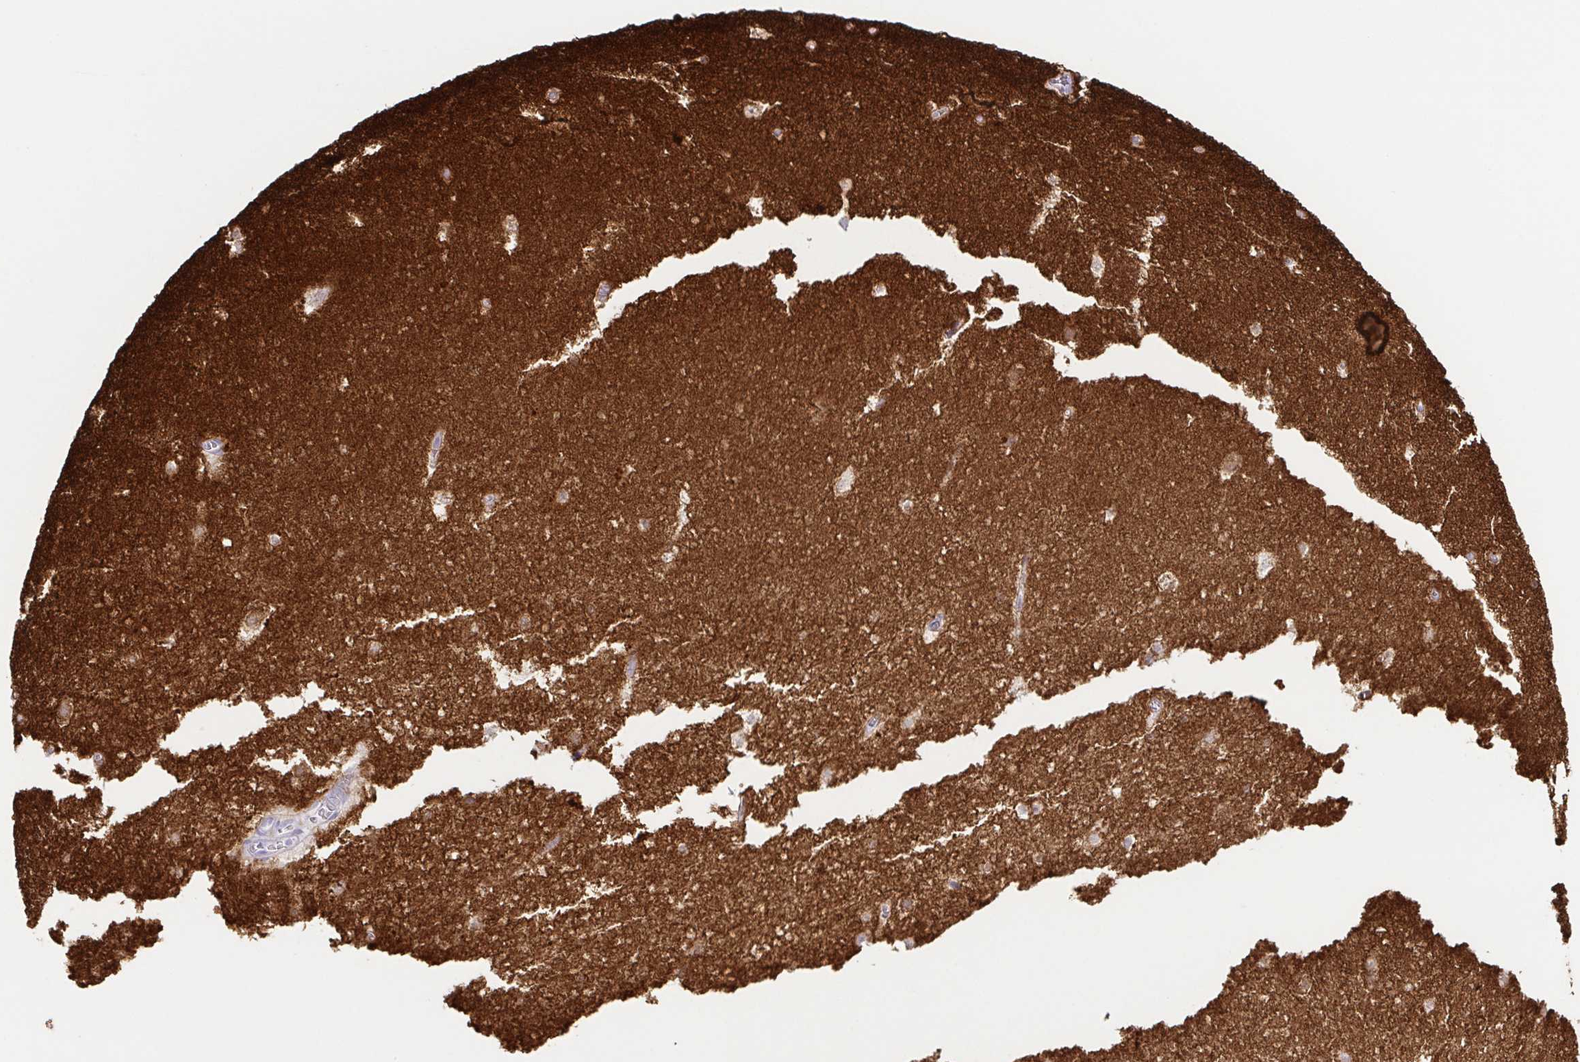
{"staining": {"intensity": "weak", "quantity": "25%-75%", "location": "cytoplasmic/membranous"}, "tissue": "hippocampus", "cell_type": "Glial cells", "image_type": "normal", "snomed": [{"axis": "morphology", "description": "Normal tissue, NOS"}, {"axis": "topography", "description": "Hippocampus"}], "caption": "Protein staining shows weak cytoplasmic/membranous positivity in approximately 25%-75% of glial cells in normal hippocampus.", "gene": "ATP6V1G2", "patient": {"sex": "female", "age": 42}}